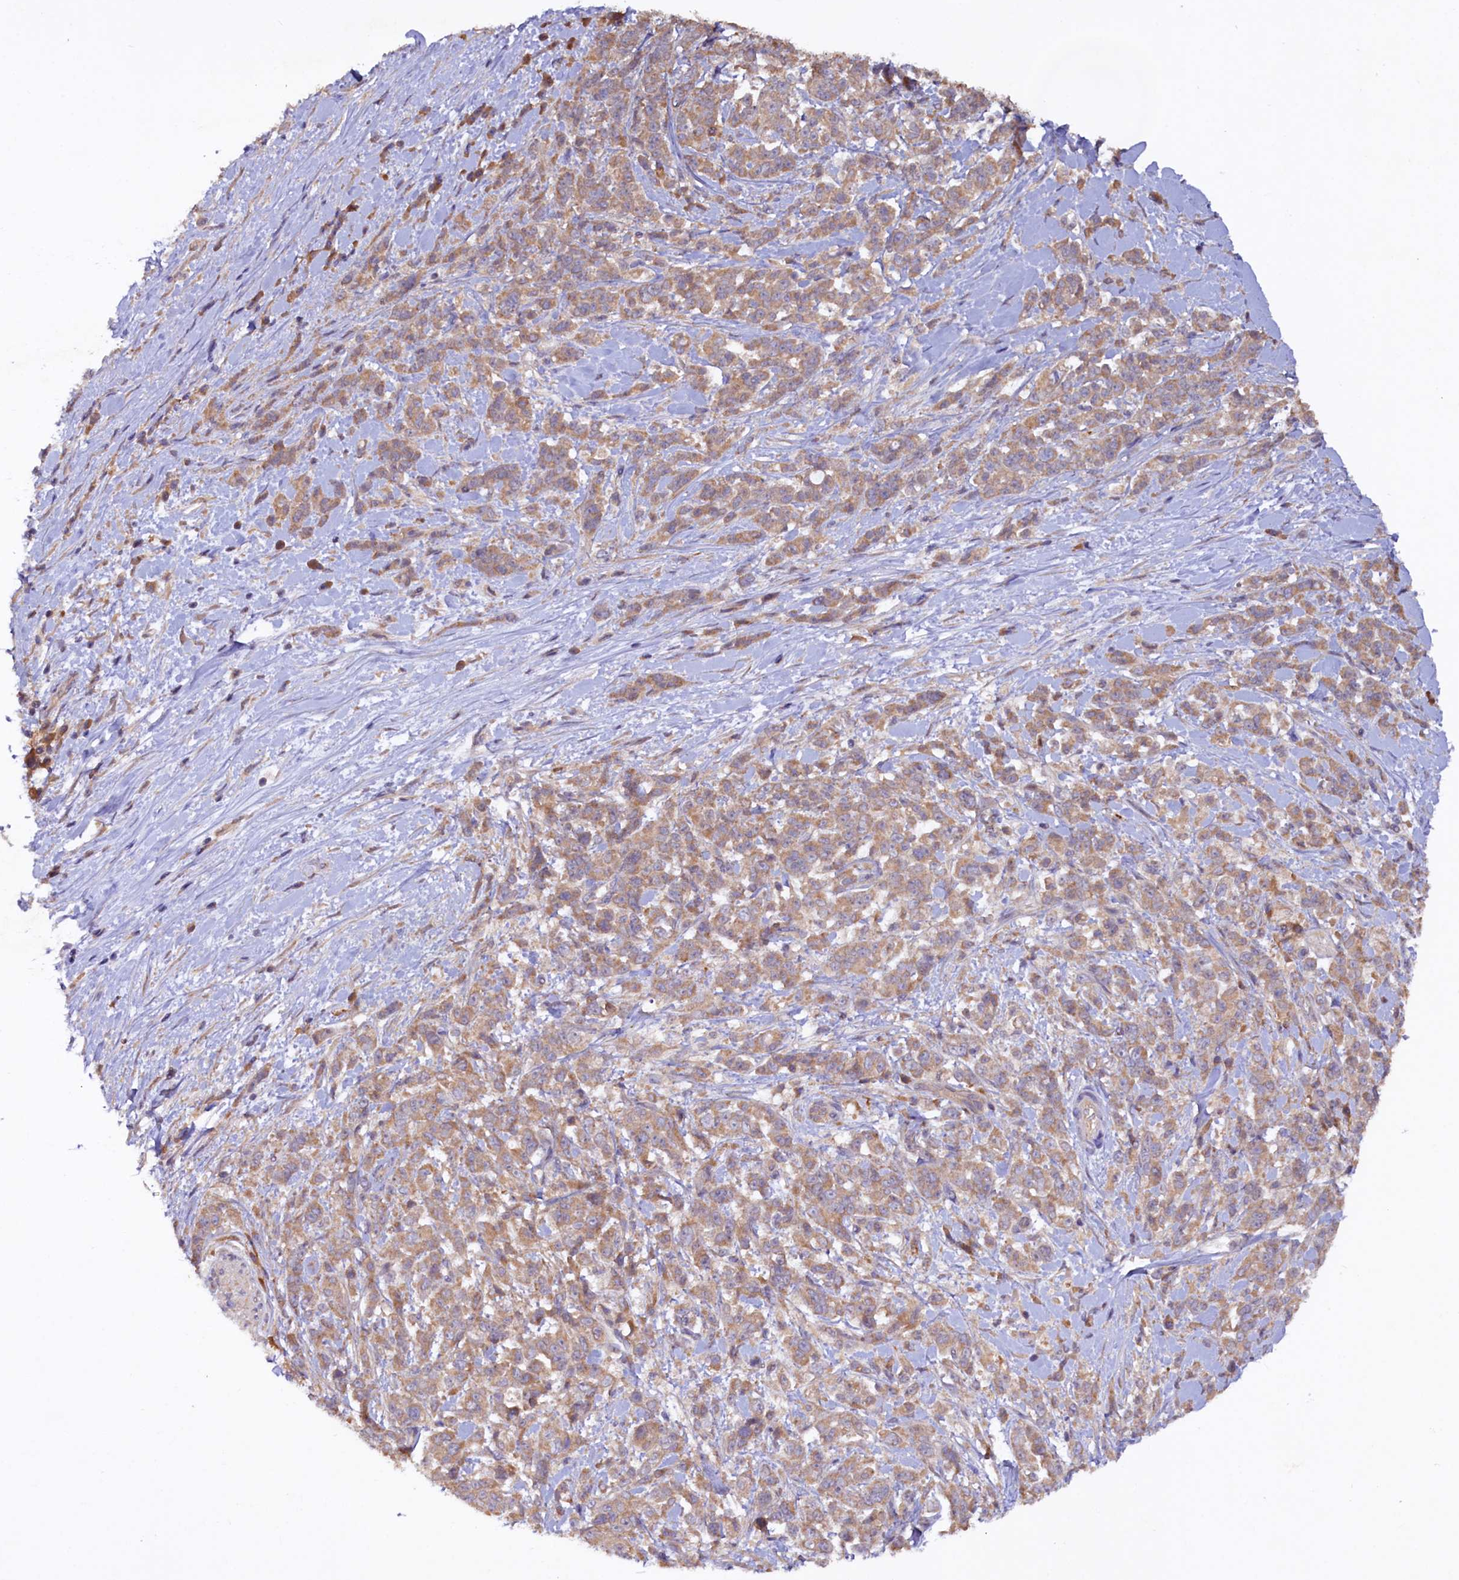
{"staining": {"intensity": "weak", "quantity": ">75%", "location": "cytoplasmic/membranous"}, "tissue": "pancreatic cancer", "cell_type": "Tumor cells", "image_type": "cancer", "snomed": [{"axis": "morphology", "description": "Normal tissue, NOS"}, {"axis": "morphology", "description": "Adenocarcinoma, NOS"}, {"axis": "topography", "description": "Pancreas"}], "caption": "Pancreatic cancer (adenocarcinoma) stained for a protein exhibits weak cytoplasmic/membranous positivity in tumor cells.", "gene": "ETFBKMT", "patient": {"sex": "female", "age": 64}}